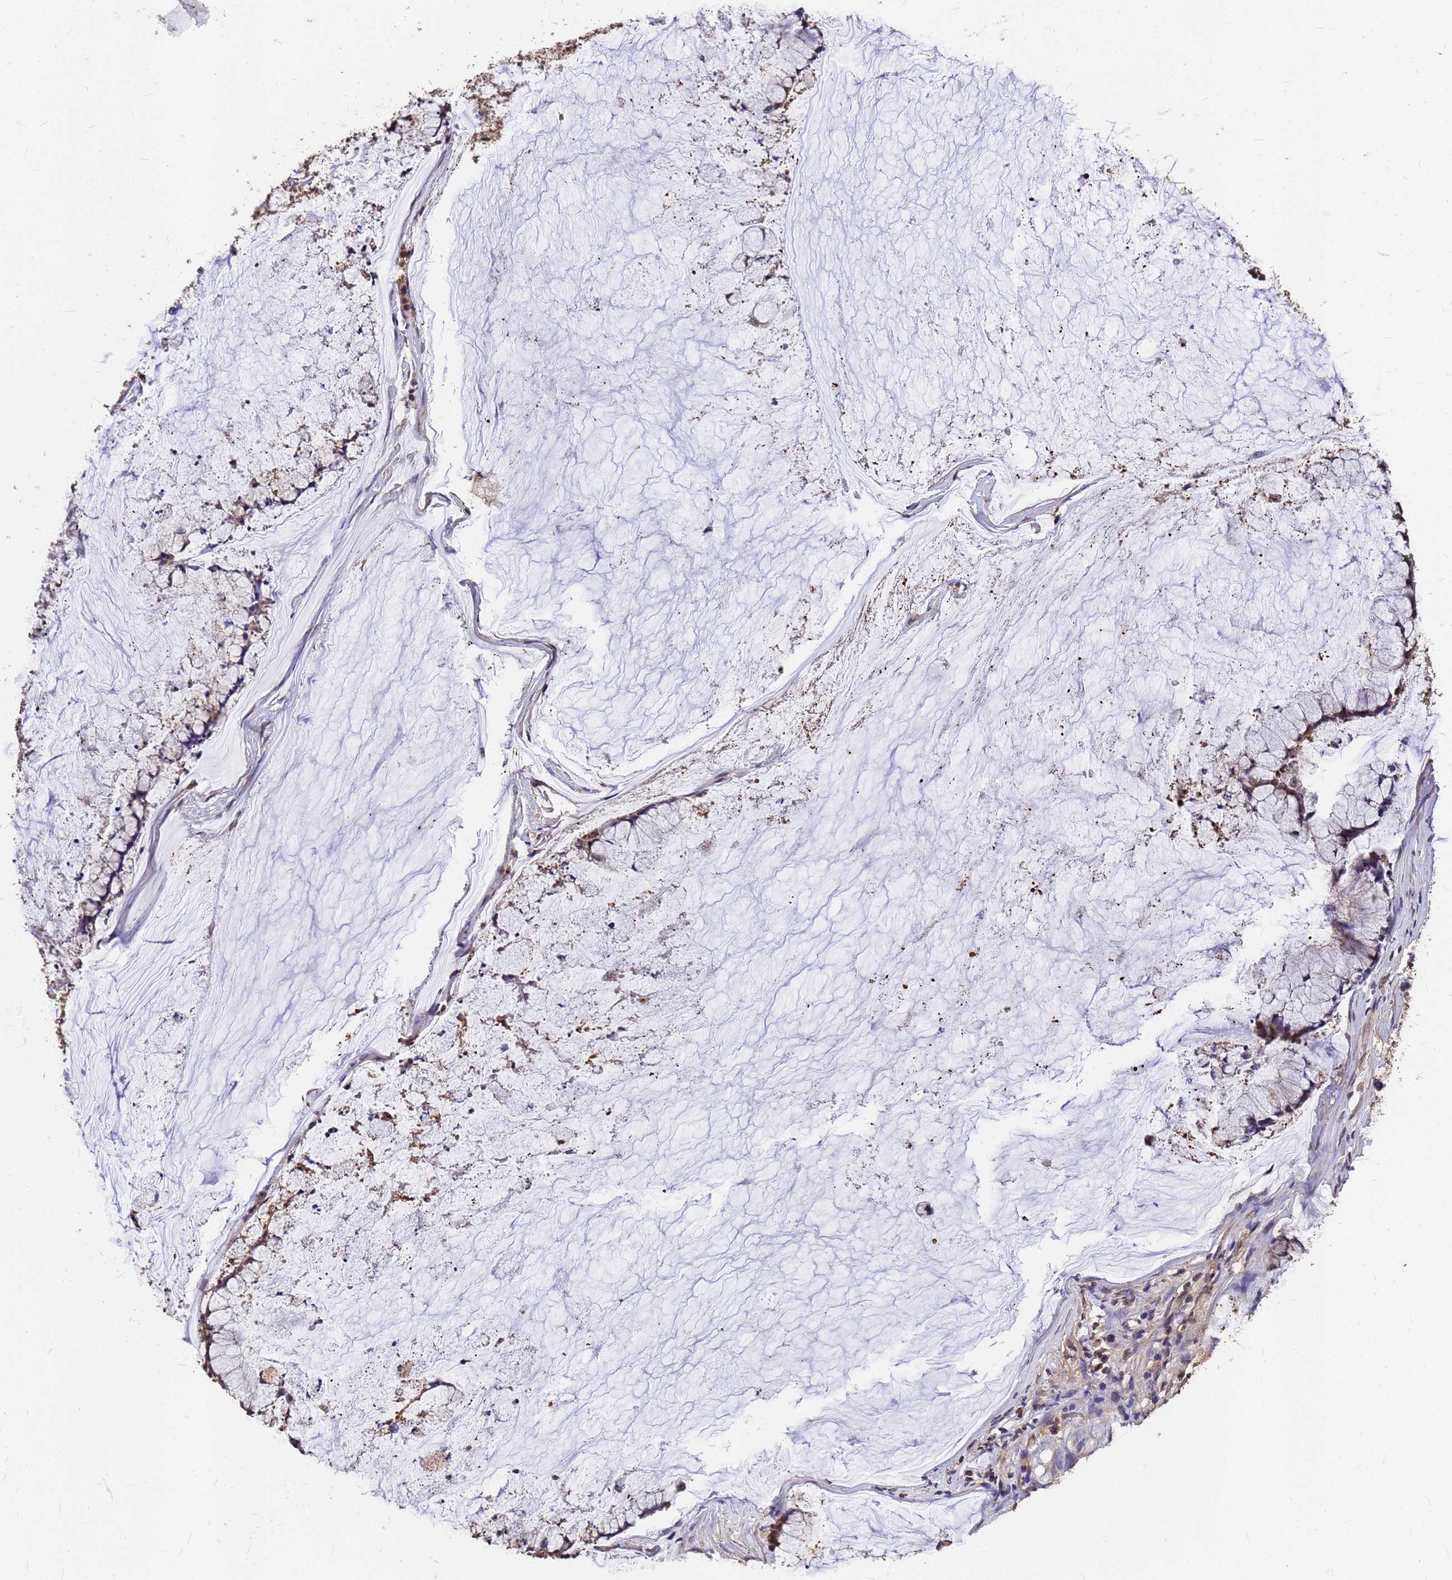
{"staining": {"intensity": "negative", "quantity": "none", "location": "none"}, "tissue": "ovarian cancer", "cell_type": "Tumor cells", "image_type": "cancer", "snomed": [{"axis": "morphology", "description": "Cystadenocarcinoma, mucinous, NOS"}, {"axis": "topography", "description": "Ovary"}], "caption": "Immunohistochemistry histopathology image of human mucinous cystadenocarcinoma (ovarian) stained for a protein (brown), which demonstrates no expression in tumor cells.", "gene": "C1orf35", "patient": {"sex": "female", "age": 42}}